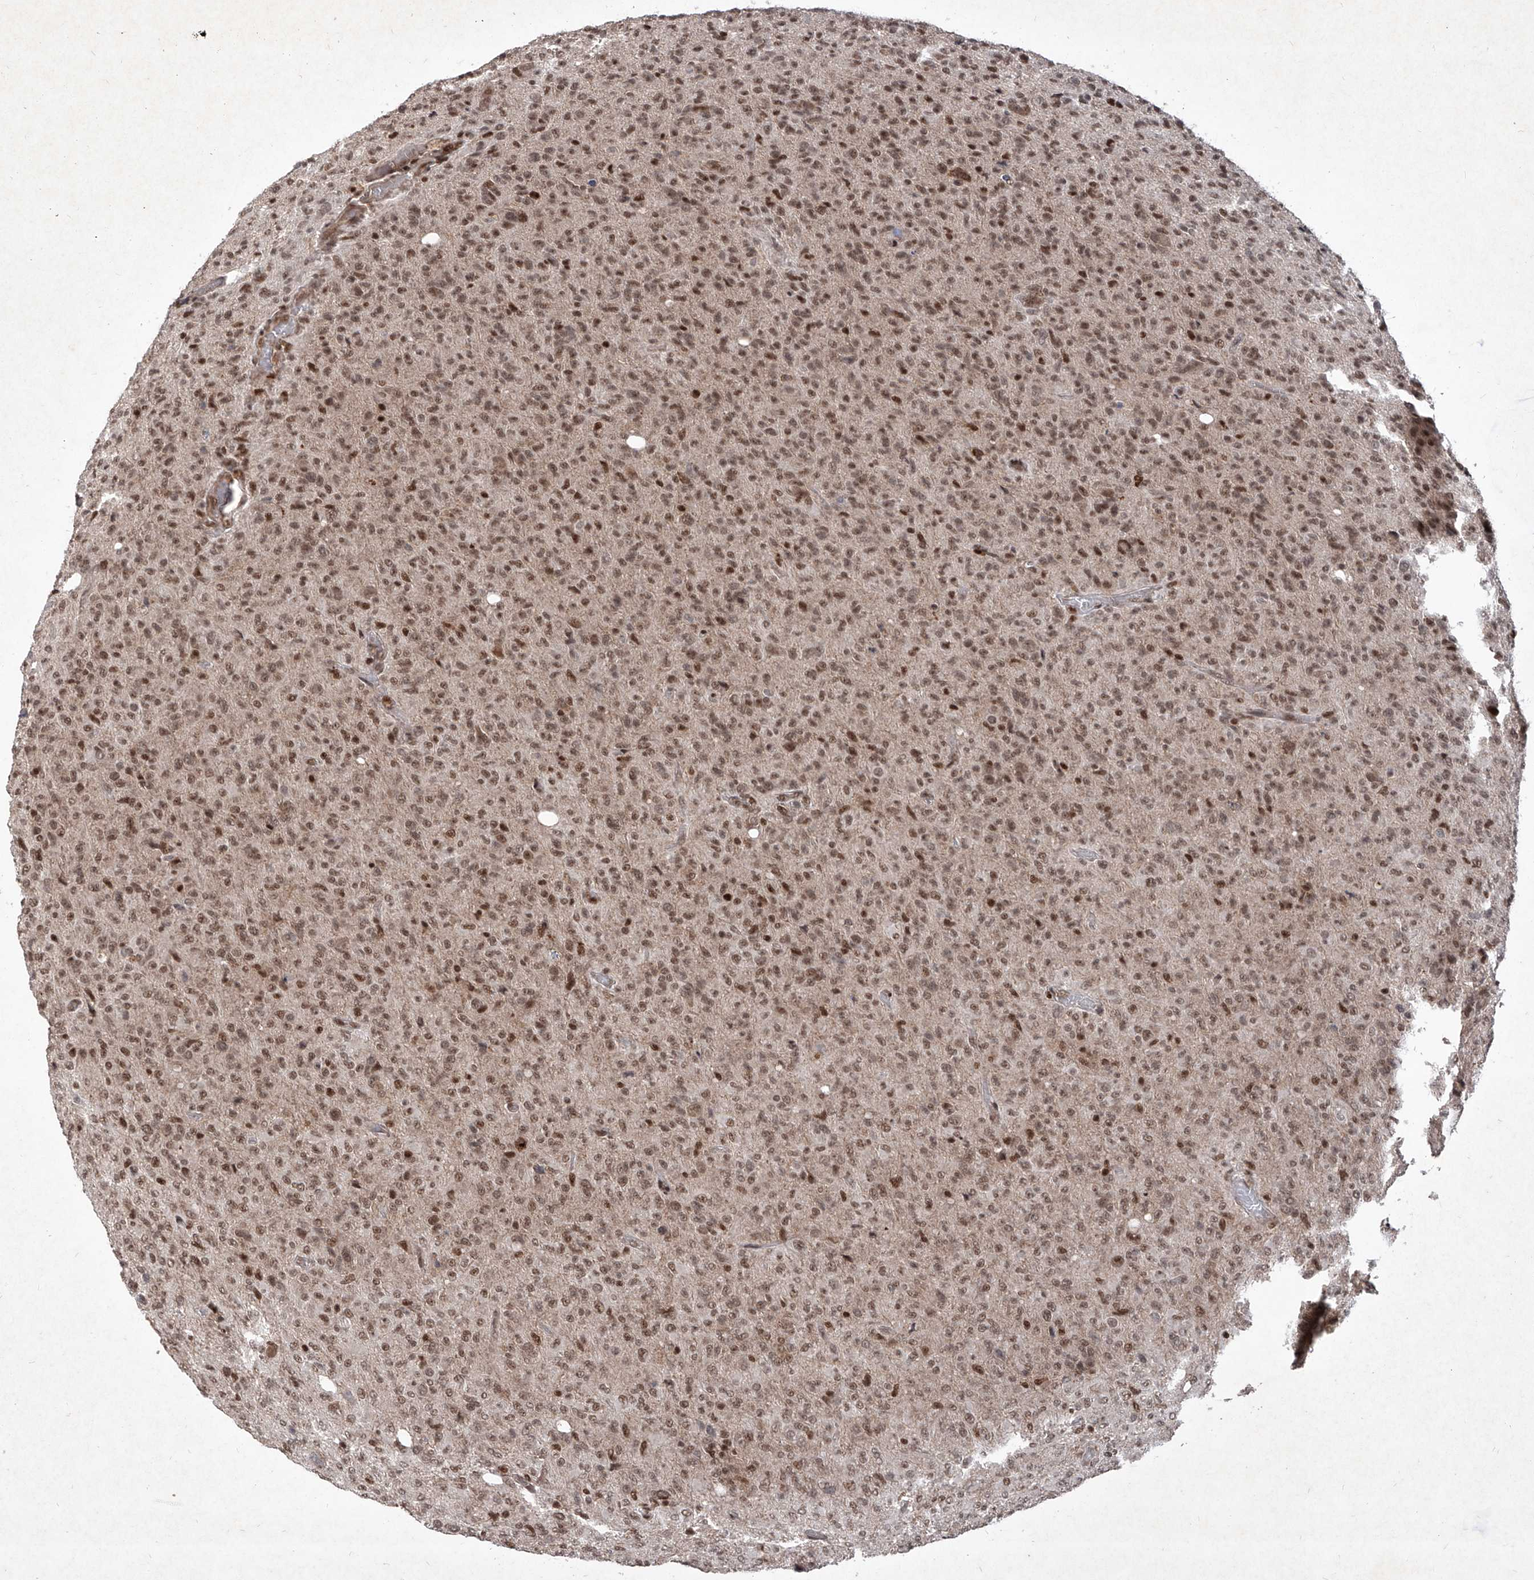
{"staining": {"intensity": "moderate", "quantity": ">75%", "location": "nuclear"}, "tissue": "glioma", "cell_type": "Tumor cells", "image_type": "cancer", "snomed": [{"axis": "morphology", "description": "Glioma, malignant, High grade"}, {"axis": "topography", "description": "Brain"}], "caption": "Glioma stained for a protein (brown) reveals moderate nuclear positive expression in approximately >75% of tumor cells.", "gene": "IRF2", "patient": {"sex": "female", "age": 57}}